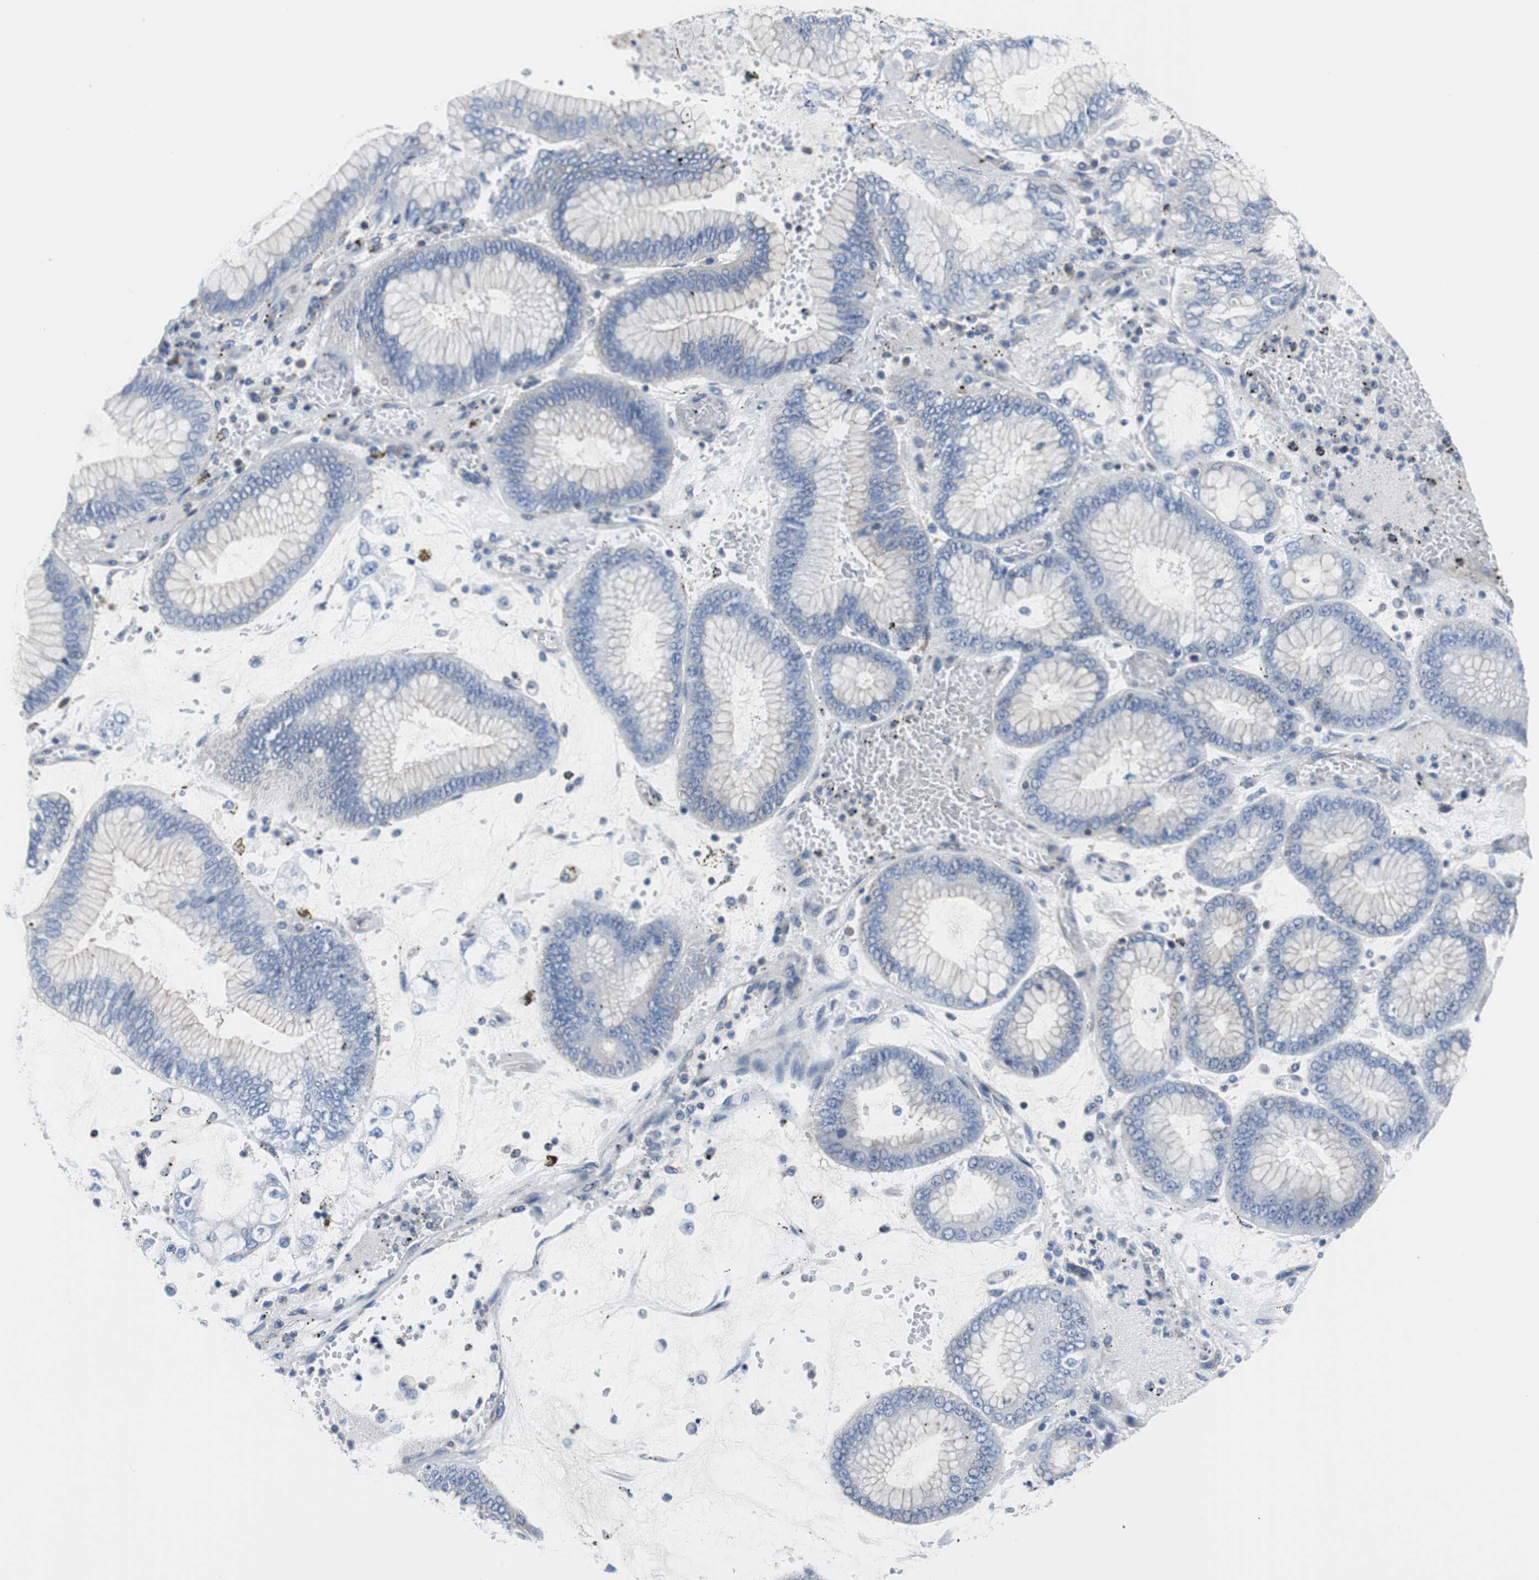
{"staining": {"intensity": "negative", "quantity": "none", "location": "none"}, "tissue": "stomach cancer", "cell_type": "Tumor cells", "image_type": "cancer", "snomed": [{"axis": "morphology", "description": "Normal tissue, NOS"}, {"axis": "morphology", "description": "Adenocarcinoma, NOS"}, {"axis": "topography", "description": "Stomach, upper"}, {"axis": "topography", "description": "Stomach"}], "caption": "High magnification brightfield microscopy of stomach cancer stained with DAB (brown) and counterstained with hematoxylin (blue): tumor cells show no significant positivity.", "gene": "BRAF", "patient": {"sex": "male", "age": 76}}